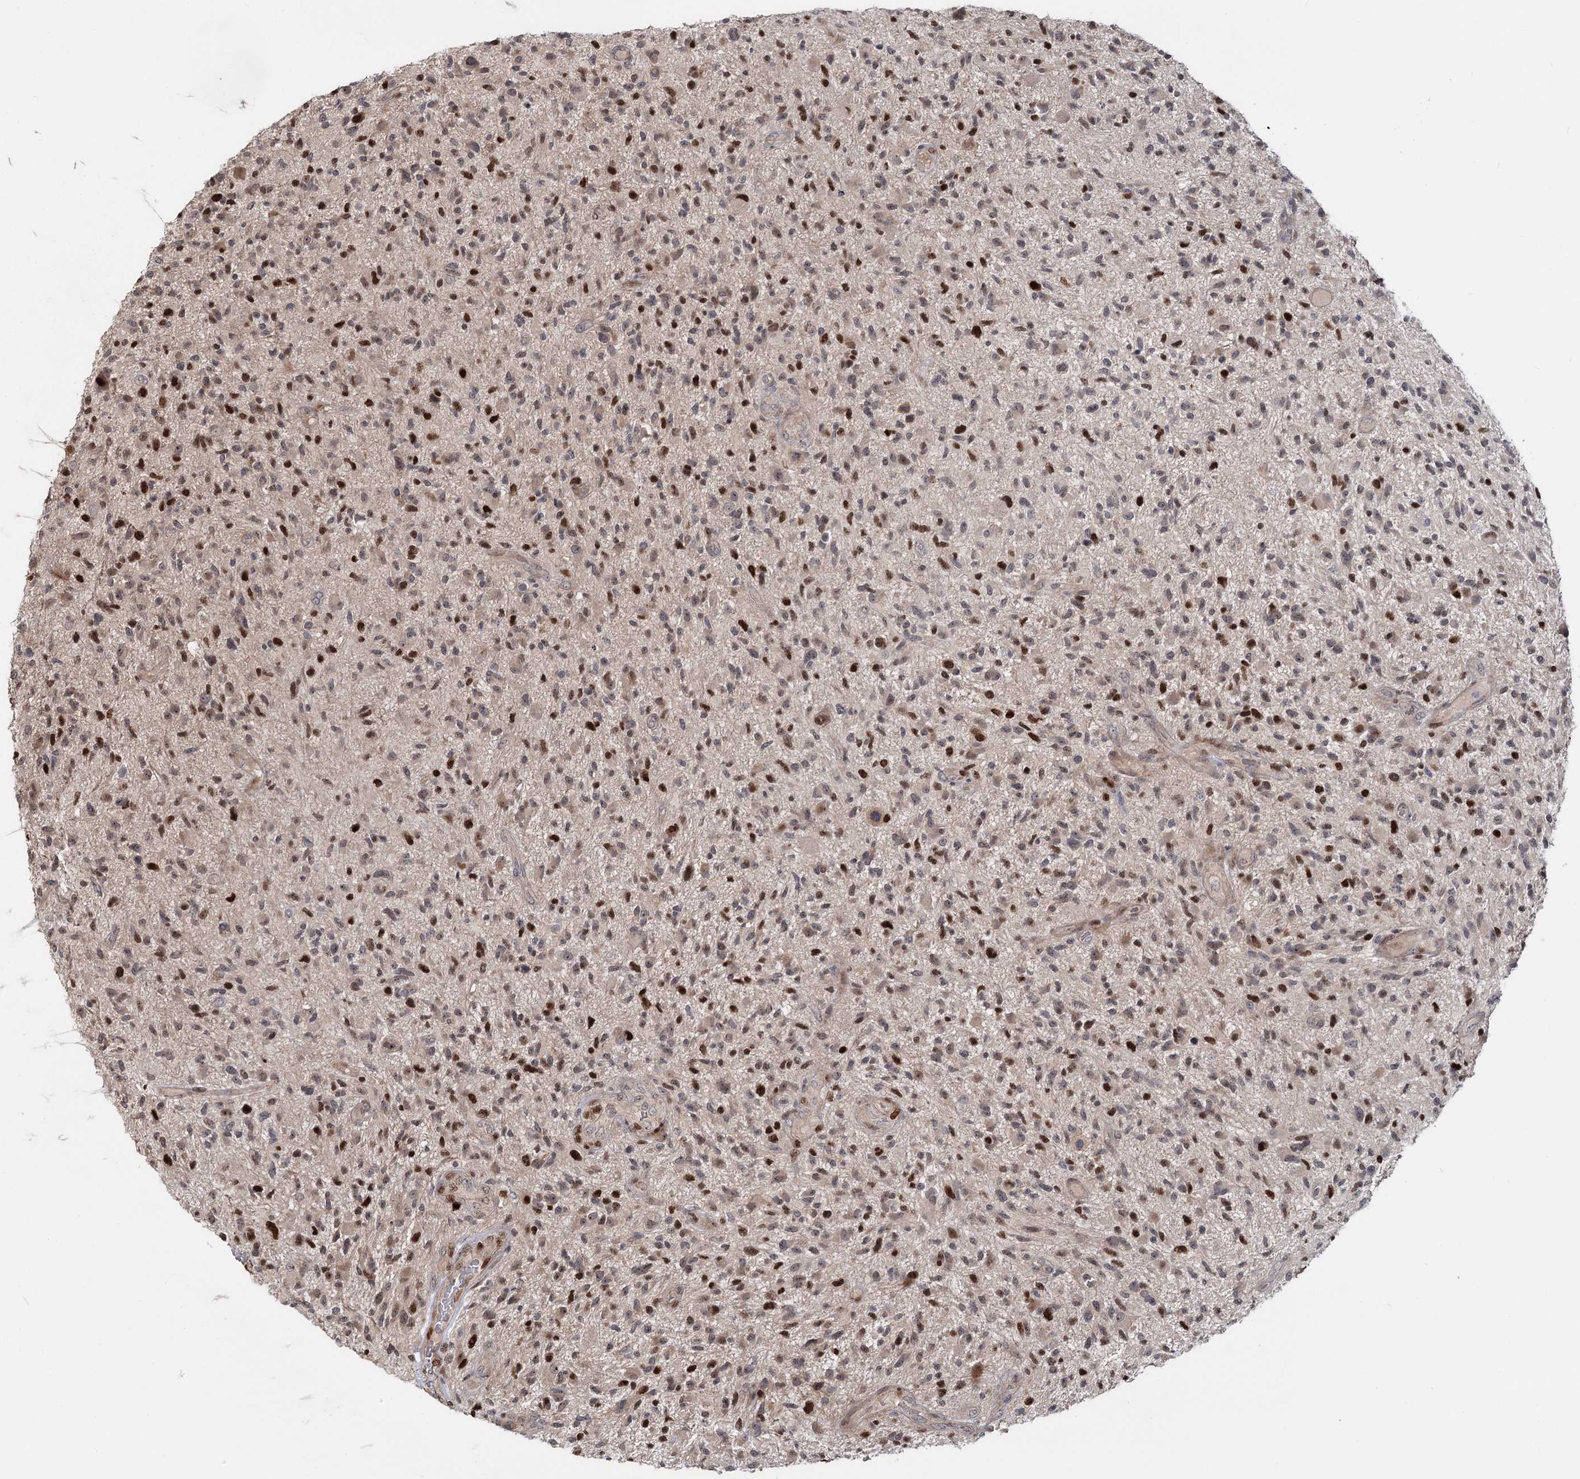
{"staining": {"intensity": "moderate", "quantity": "25%-75%", "location": "nuclear"}, "tissue": "glioma", "cell_type": "Tumor cells", "image_type": "cancer", "snomed": [{"axis": "morphology", "description": "Glioma, malignant, High grade"}, {"axis": "topography", "description": "Brain"}], "caption": "Protein staining reveals moderate nuclear expression in approximately 25%-75% of tumor cells in glioma.", "gene": "PIK3C2A", "patient": {"sex": "male", "age": 47}}